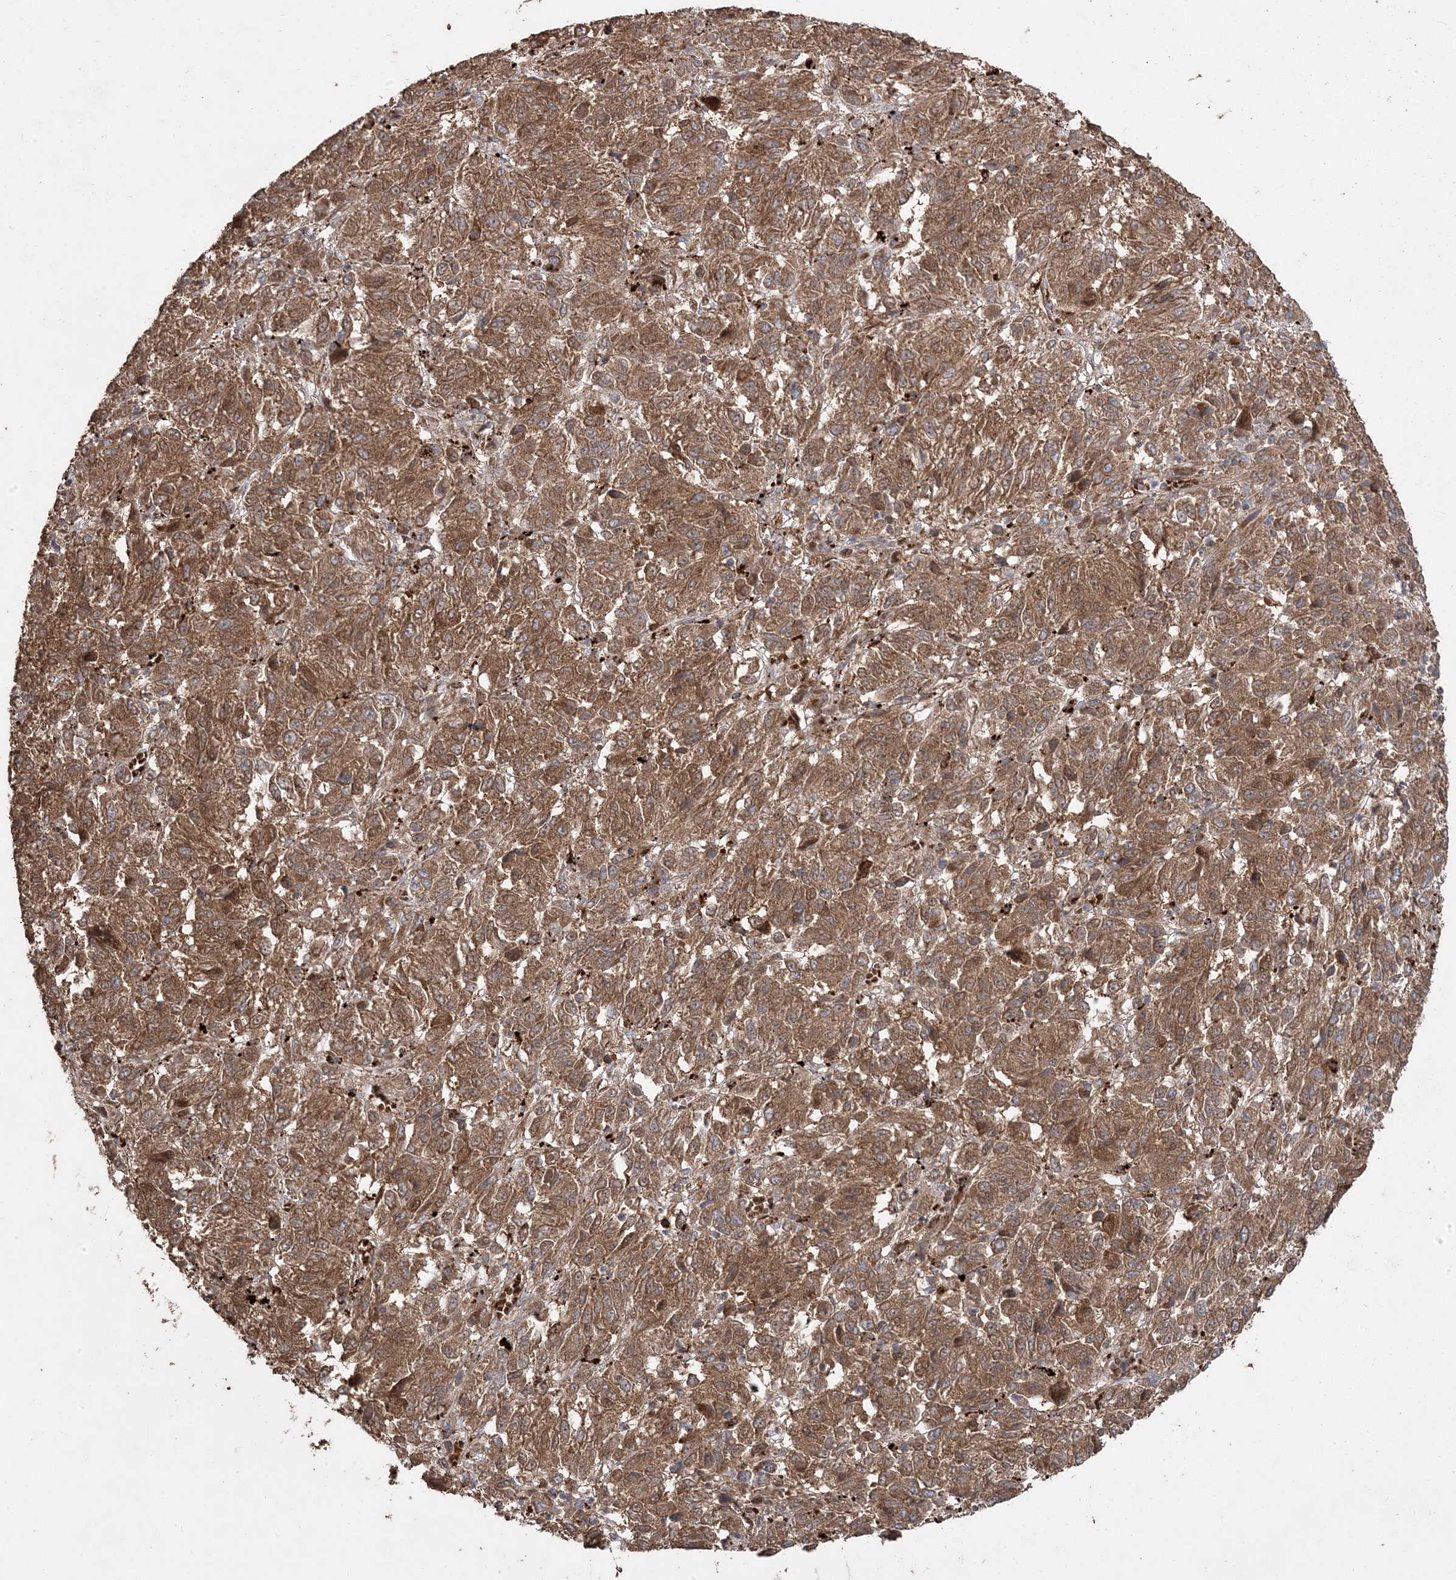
{"staining": {"intensity": "moderate", "quantity": ">75%", "location": "cytoplasmic/membranous"}, "tissue": "melanoma", "cell_type": "Tumor cells", "image_type": "cancer", "snomed": [{"axis": "morphology", "description": "Malignant melanoma, Metastatic site"}, {"axis": "topography", "description": "Lung"}], "caption": "Immunohistochemical staining of malignant melanoma (metastatic site) shows medium levels of moderate cytoplasmic/membranous expression in about >75% of tumor cells. (IHC, brightfield microscopy, high magnification).", "gene": "PPOX", "patient": {"sex": "male", "age": 64}}